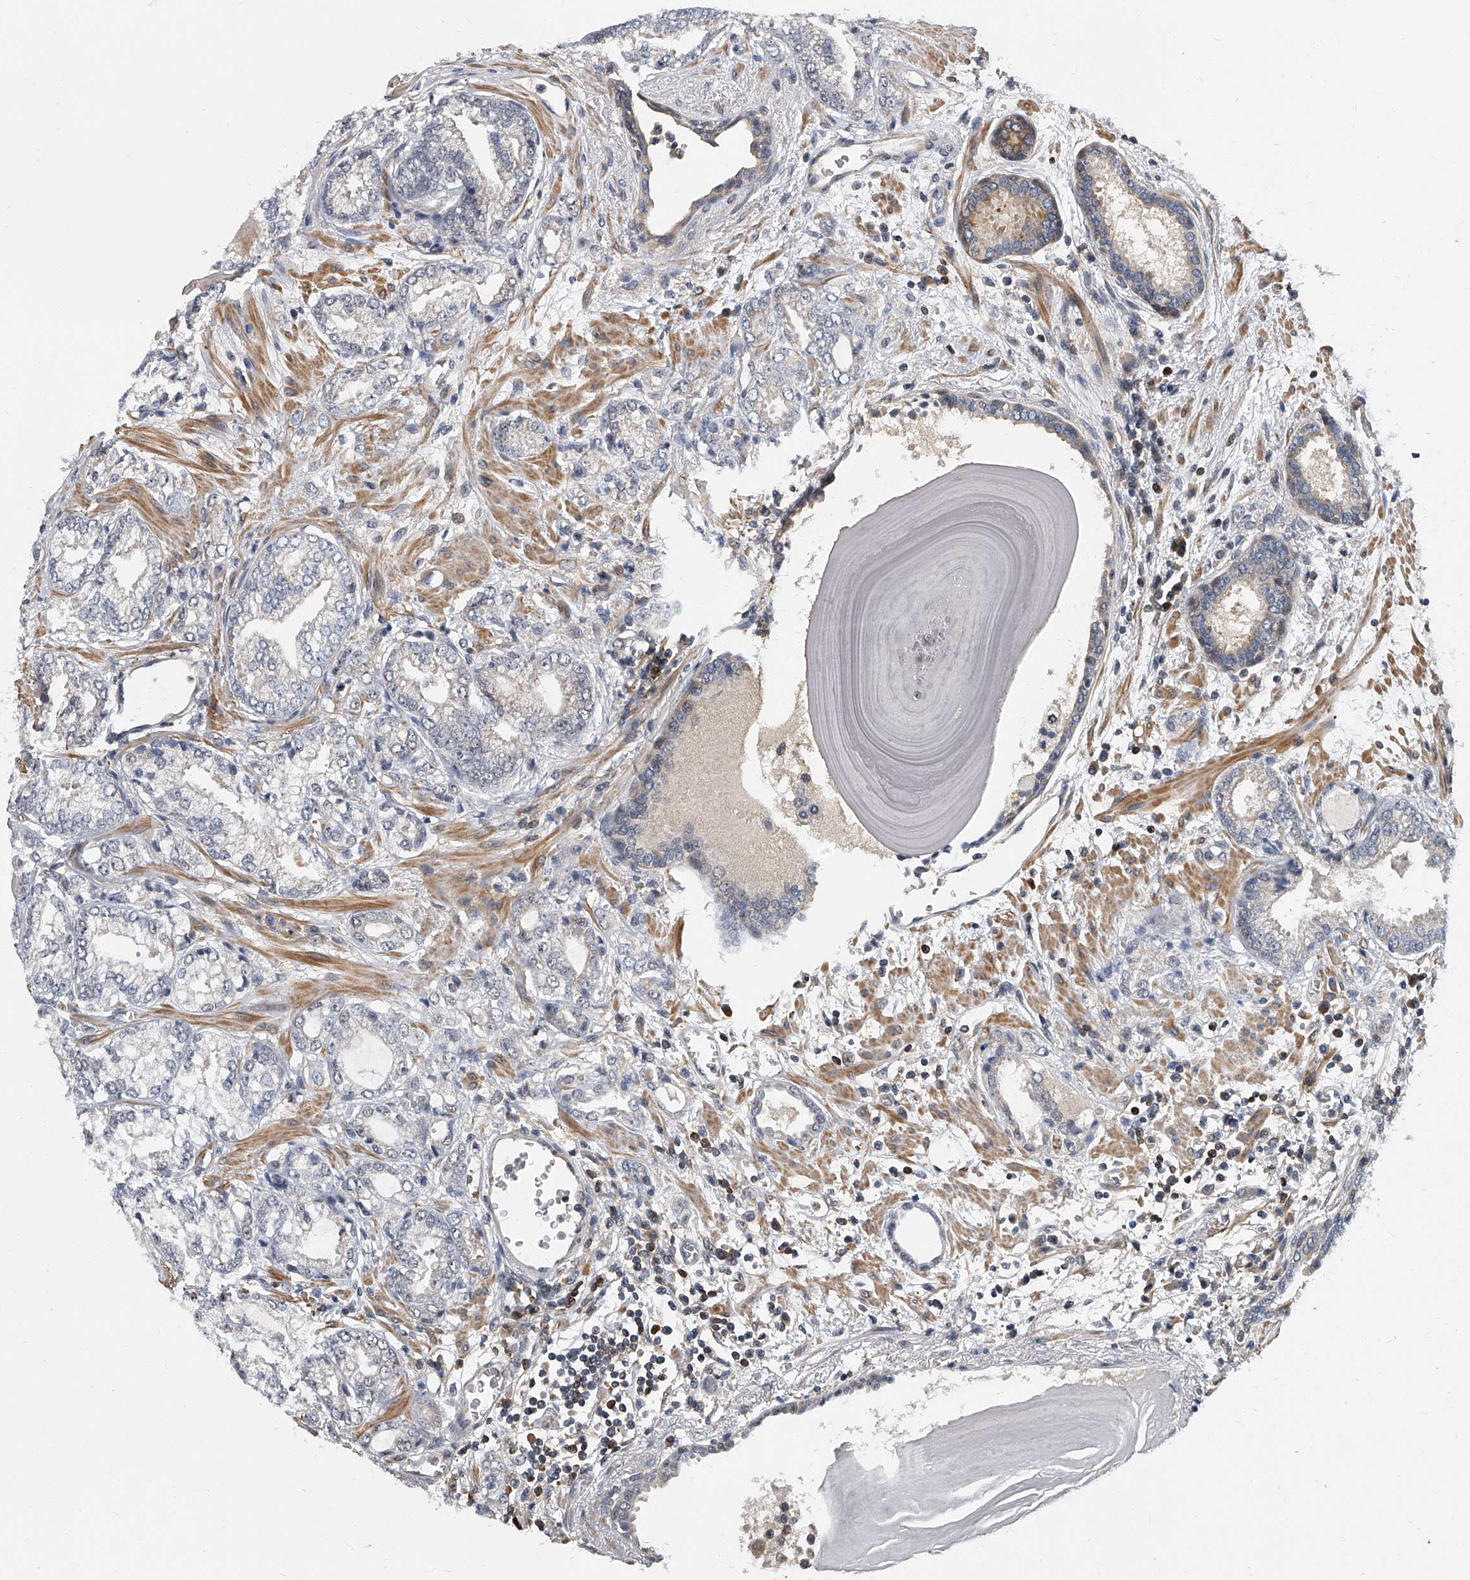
{"staining": {"intensity": "negative", "quantity": "none", "location": "none"}, "tissue": "prostate cancer", "cell_type": "Tumor cells", "image_type": "cancer", "snomed": [{"axis": "morphology", "description": "Normal morphology"}, {"axis": "morphology", "description": "Adenocarcinoma, Low grade"}, {"axis": "topography", "description": "Prostate"}], "caption": "This photomicrograph is of prostate cancer (low-grade adenocarcinoma) stained with IHC to label a protein in brown with the nuclei are counter-stained blue. There is no positivity in tumor cells.", "gene": "CD200", "patient": {"sex": "male", "age": 72}}